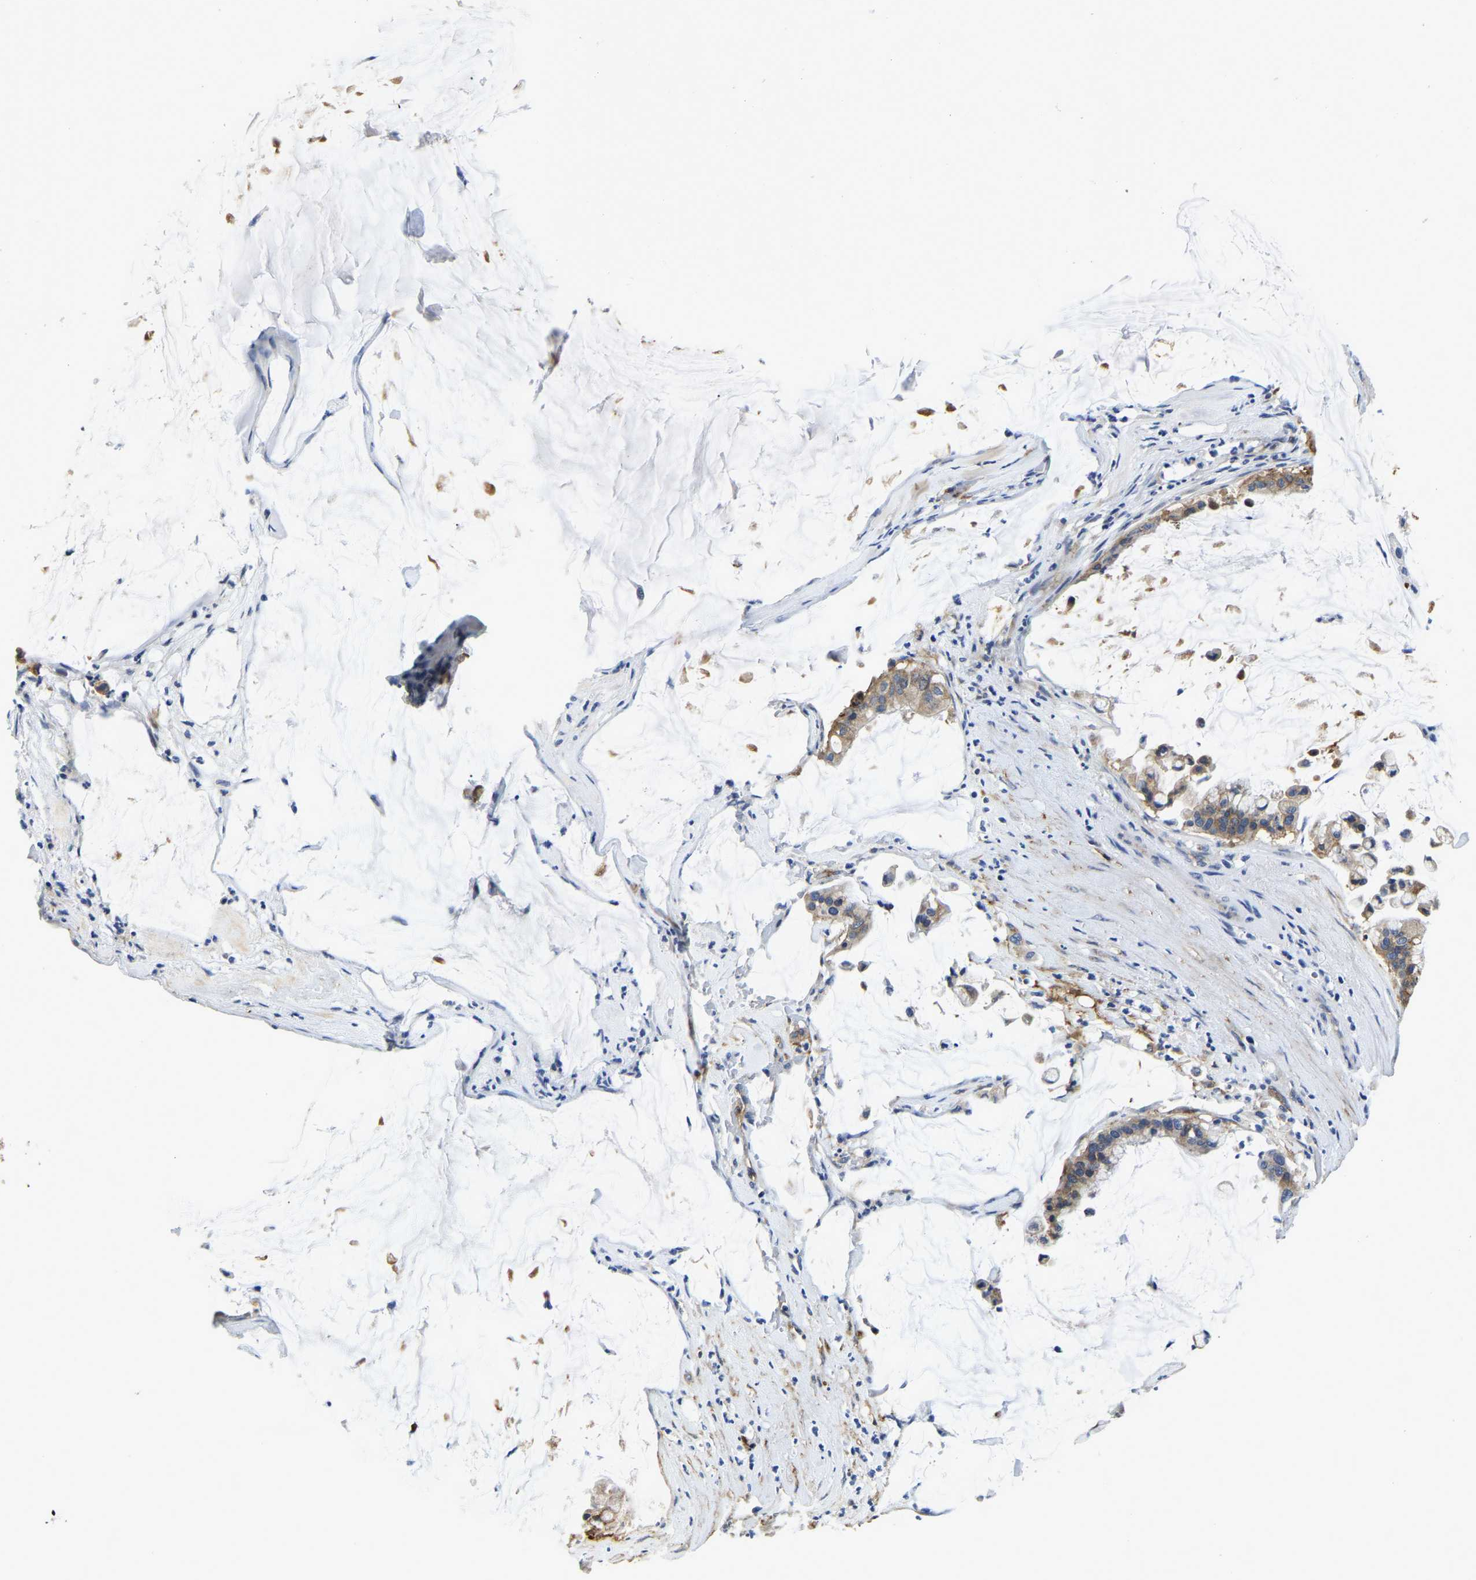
{"staining": {"intensity": "moderate", "quantity": ">75%", "location": "cytoplasmic/membranous"}, "tissue": "pancreatic cancer", "cell_type": "Tumor cells", "image_type": "cancer", "snomed": [{"axis": "morphology", "description": "Adenocarcinoma, NOS"}, {"axis": "topography", "description": "Pancreas"}], "caption": "Immunohistochemistry (IHC) of human pancreatic adenocarcinoma reveals medium levels of moderate cytoplasmic/membranous staining in approximately >75% of tumor cells.", "gene": "ITGA2", "patient": {"sex": "male", "age": 41}}